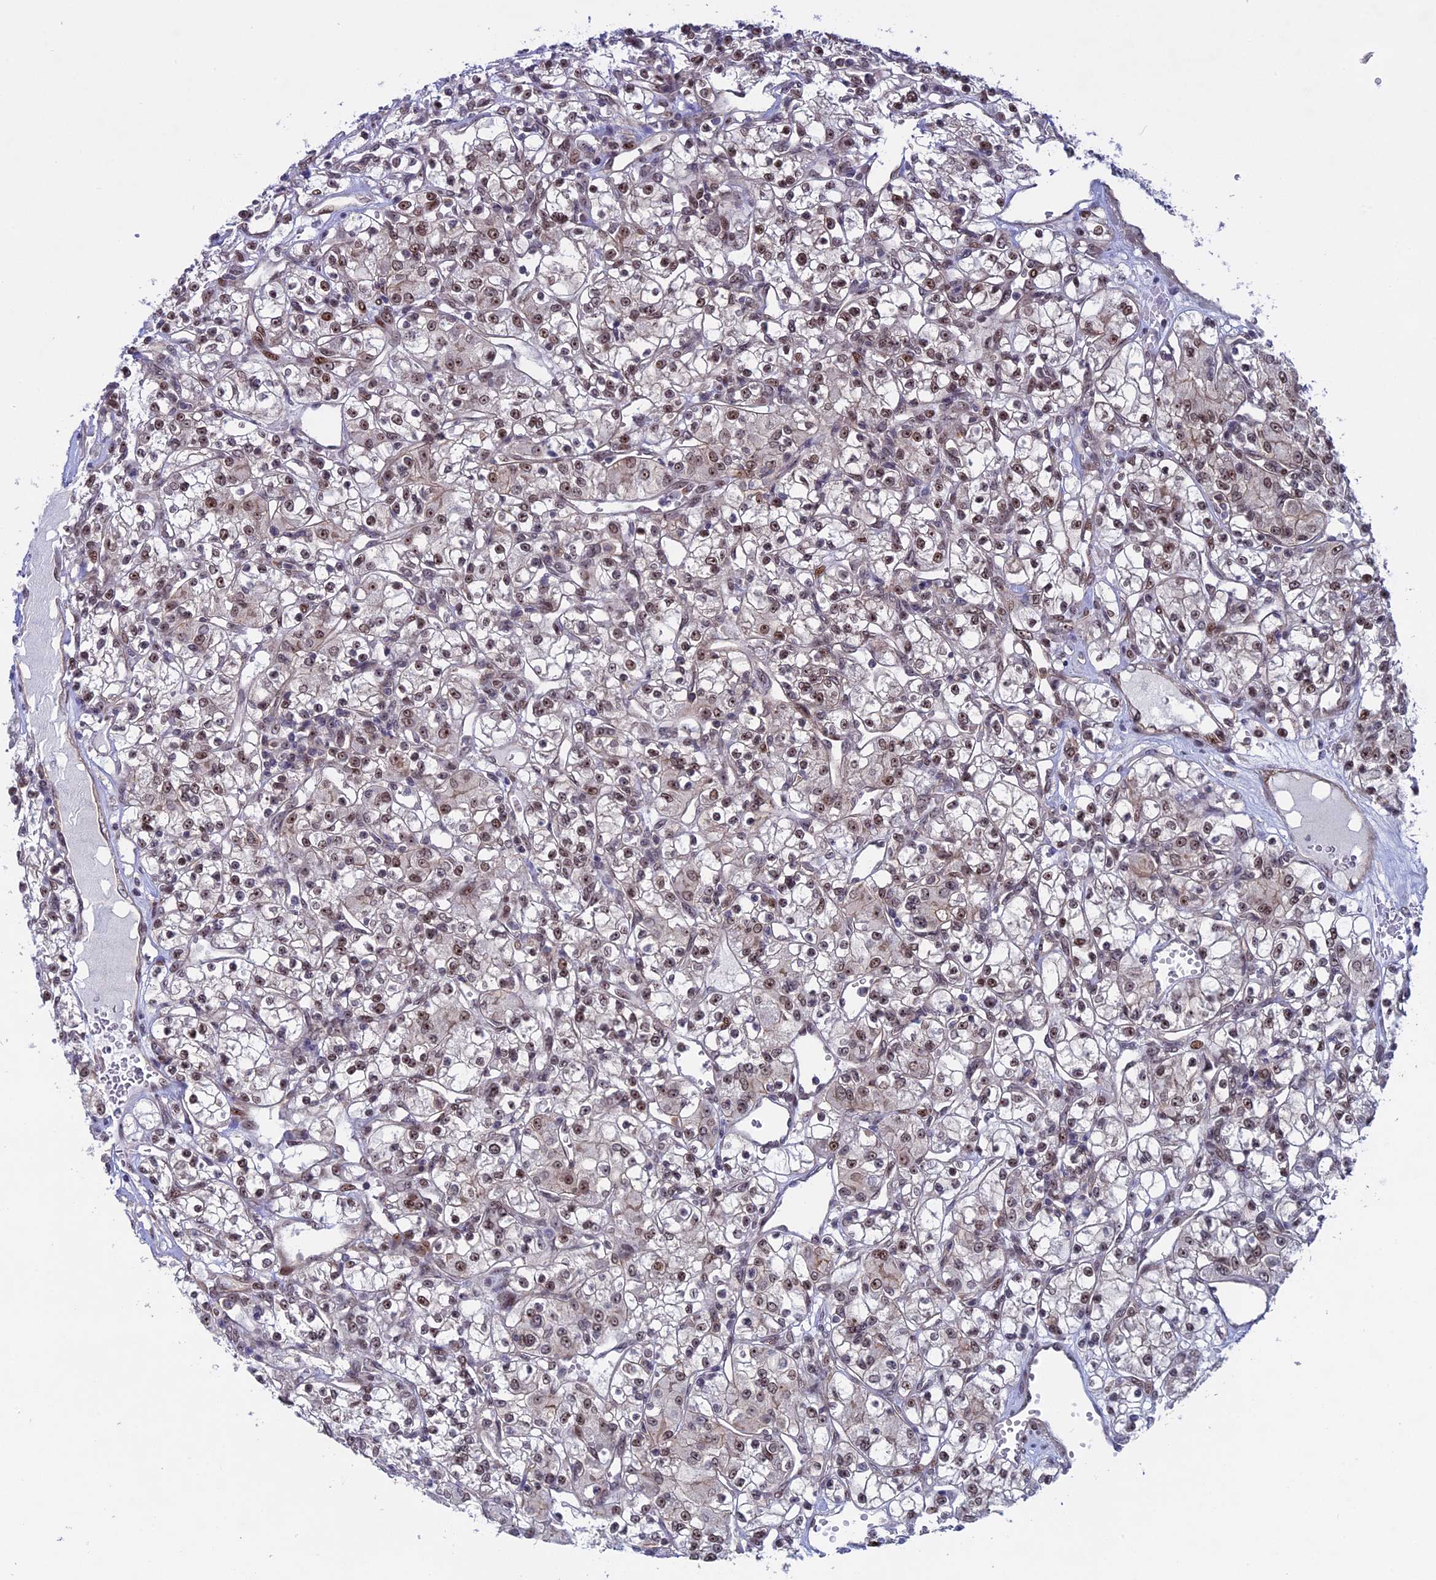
{"staining": {"intensity": "weak", "quantity": ">75%", "location": "nuclear"}, "tissue": "renal cancer", "cell_type": "Tumor cells", "image_type": "cancer", "snomed": [{"axis": "morphology", "description": "Adenocarcinoma, NOS"}, {"axis": "topography", "description": "Kidney"}], "caption": "Immunohistochemical staining of renal cancer shows low levels of weak nuclear positivity in about >75% of tumor cells.", "gene": "CCDC86", "patient": {"sex": "female", "age": 59}}